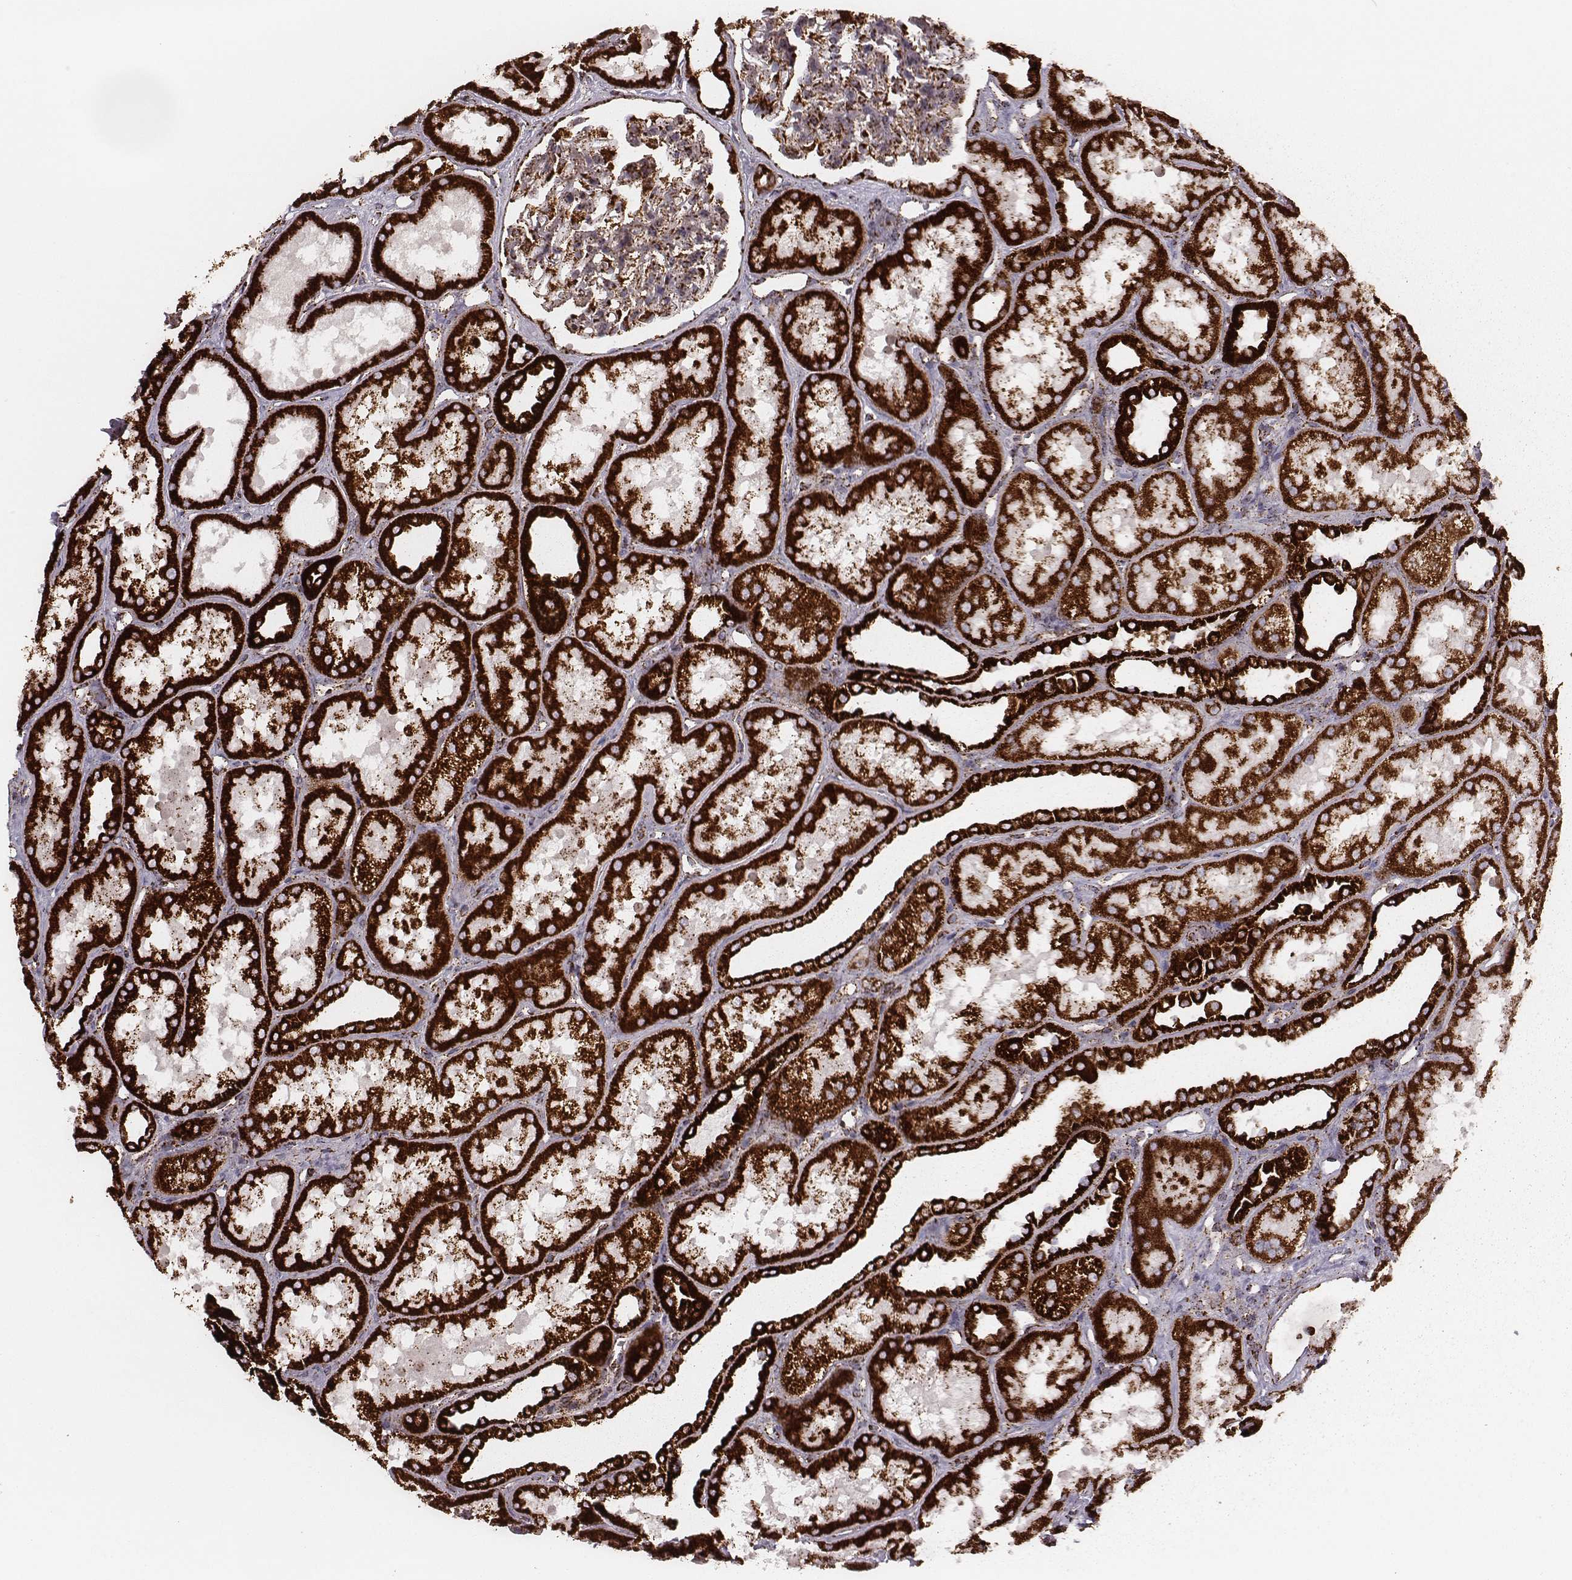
{"staining": {"intensity": "strong", "quantity": ">75%", "location": "cytoplasmic/membranous"}, "tissue": "kidney", "cell_type": "Cells in glomeruli", "image_type": "normal", "snomed": [{"axis": "morphology", "description": "Normal tissue, NOS"}, {"axis": "topography", "description": "Kidney"}], "caption": "Protein staining of unremarkable kidney reveals strong cytoplasmic/membranous expression in about >75% of cells in glomeruli.", "gene": "TUFM", "patient": {"sex": "male", "age": 61}}